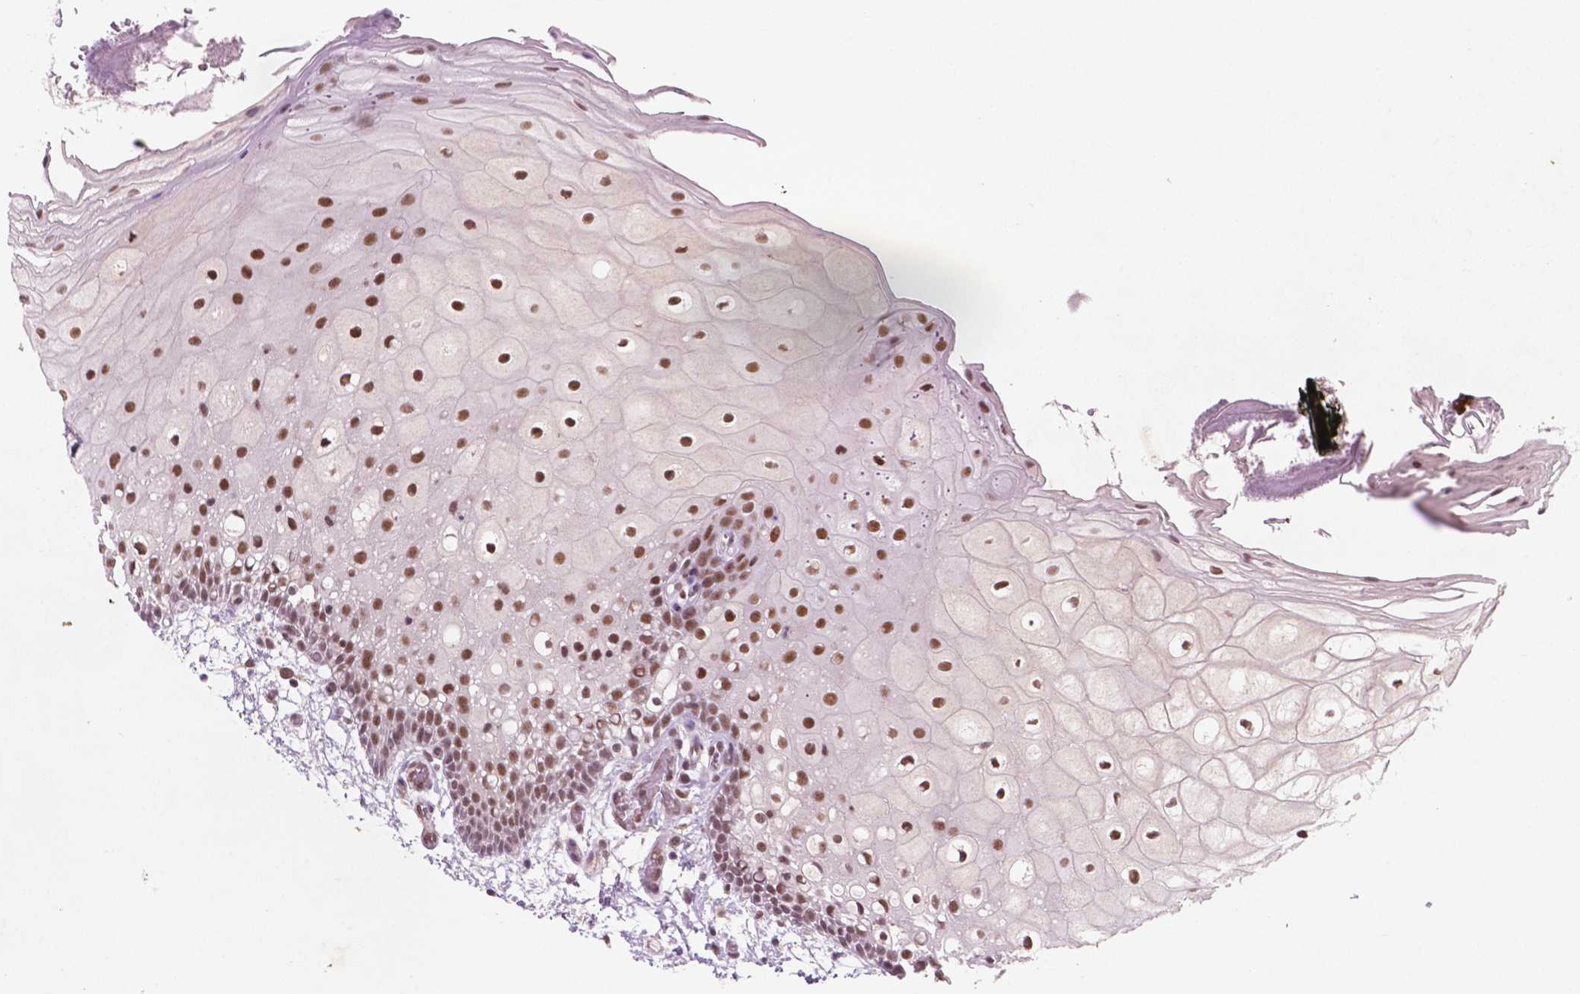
{"staining": {"intensity": "moderate", "quantity": ">75%", "location": "nuclear"}, "tissue": "oral mucosa", "cell_type": "Squamous epithelial cells", "image_type": "normal", "snomed": [{"axis": "morphology", "description": "Normal tissue, NOS"}, {"axis": "morphology", "description": "Squamous cell carcinoma, NOS"}, {"axis": "topography", "description": "Oral tissue"}, {"axis": "topography", "description": "Head-Neck"}], "caption": "IHC (DAB) staining of benign human oral mucosa reveals moderate nuclear protein staining in about >75% of squamous epithelial cells. Nuclei are stained in blue.", "gene": "CTR9", "patient": {"sex": "male", "age": 69}}